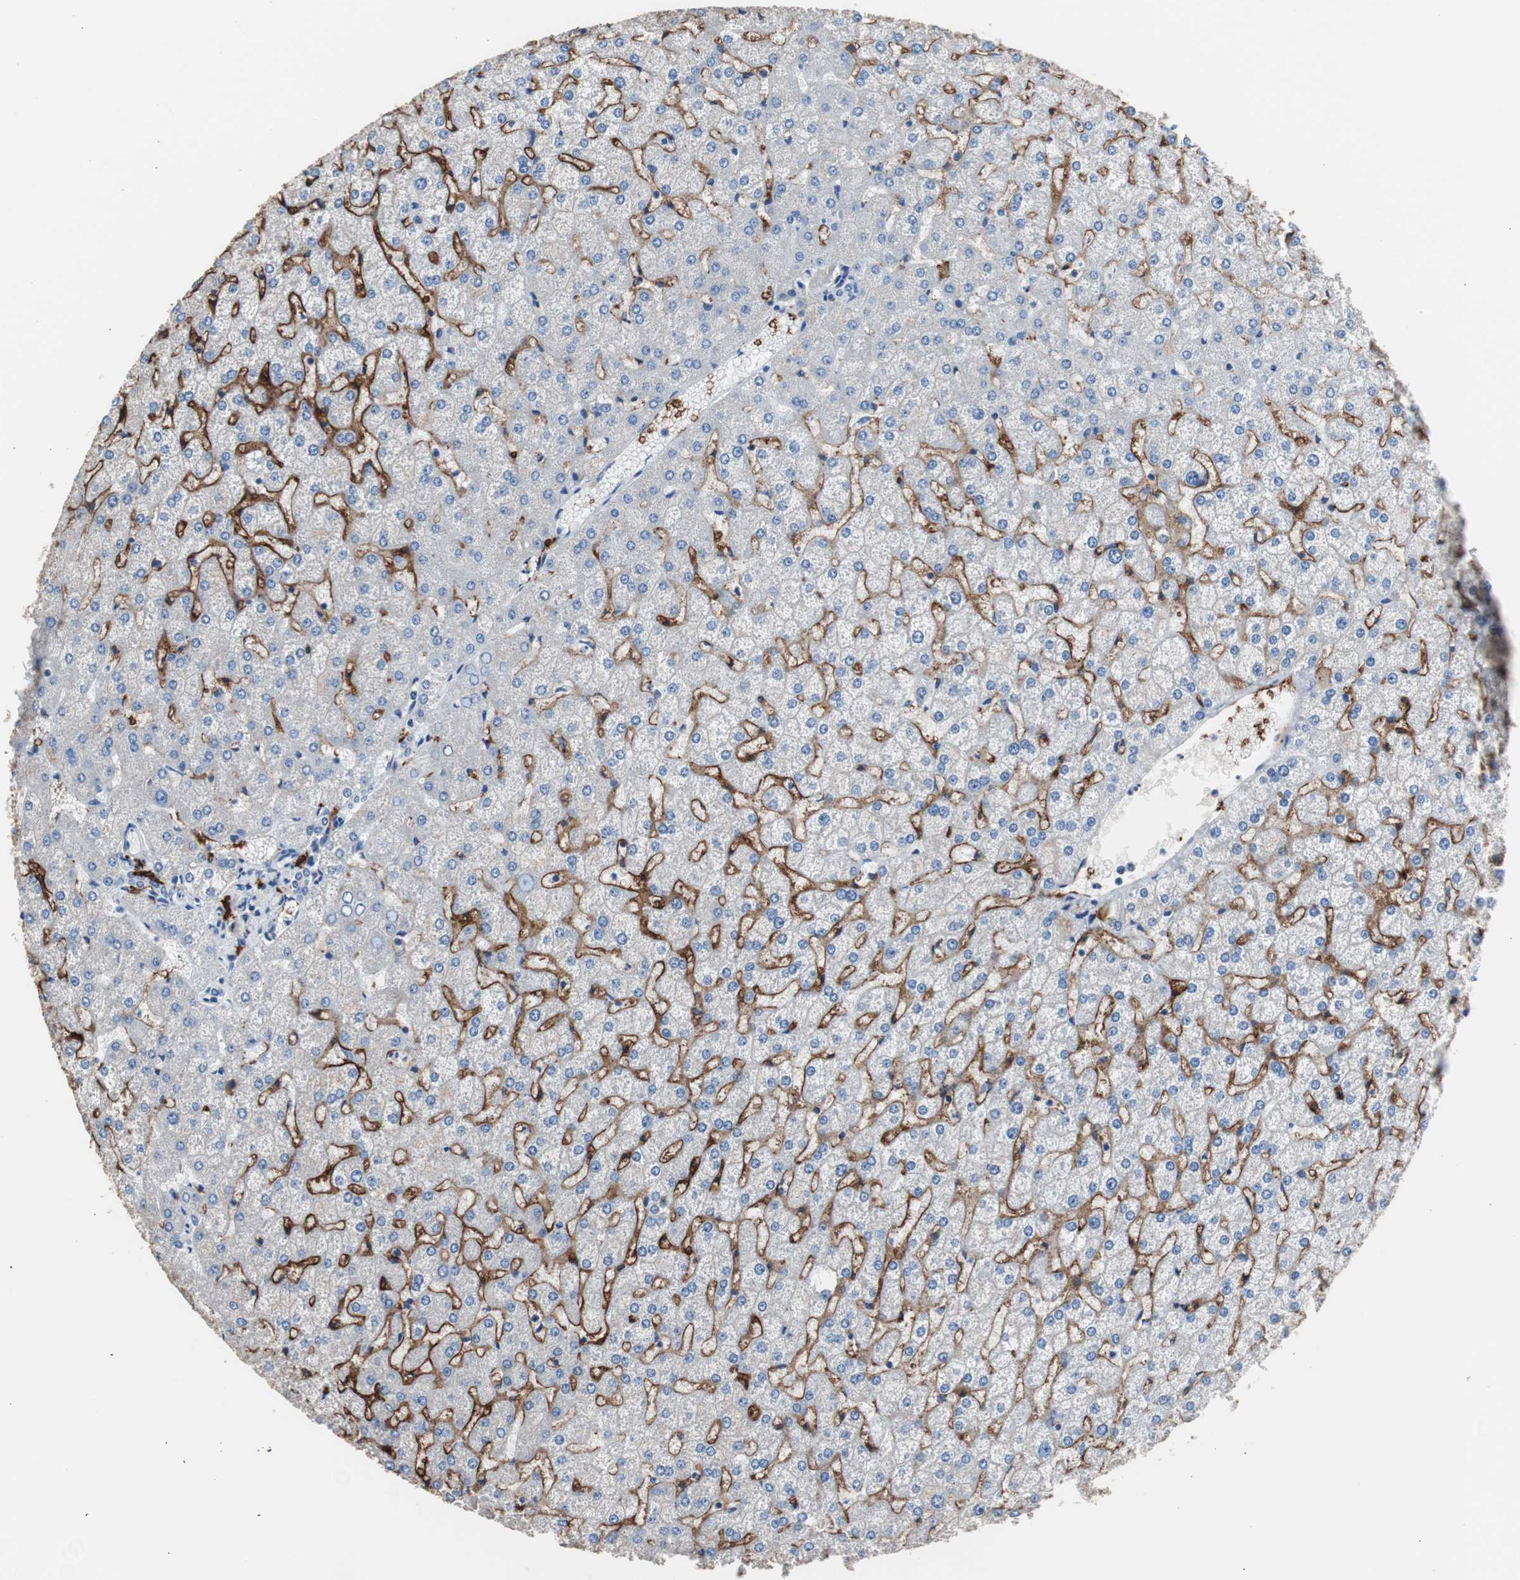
{"staining": {"intensity": "negative", "quantity": "none", "location": "none"}, "tissue": "liver", "cell_type": "Cholangiocytes", "image_type": "normal", "snomed": [{"axis": "morphology", "description": "Normal tissue, NOS"}, {"axis": "topography", "description": "Liver"}], "caption": "An immunohistochemistry (IHC) image of normal liver is shown. There is no staining in cholangiocytes of liver. (Immunohistochemistry (ihc), brightfield microscopy, high magnification).", "gene": "FCGR2B", "patient": {"sex": "female", "age": 32}}